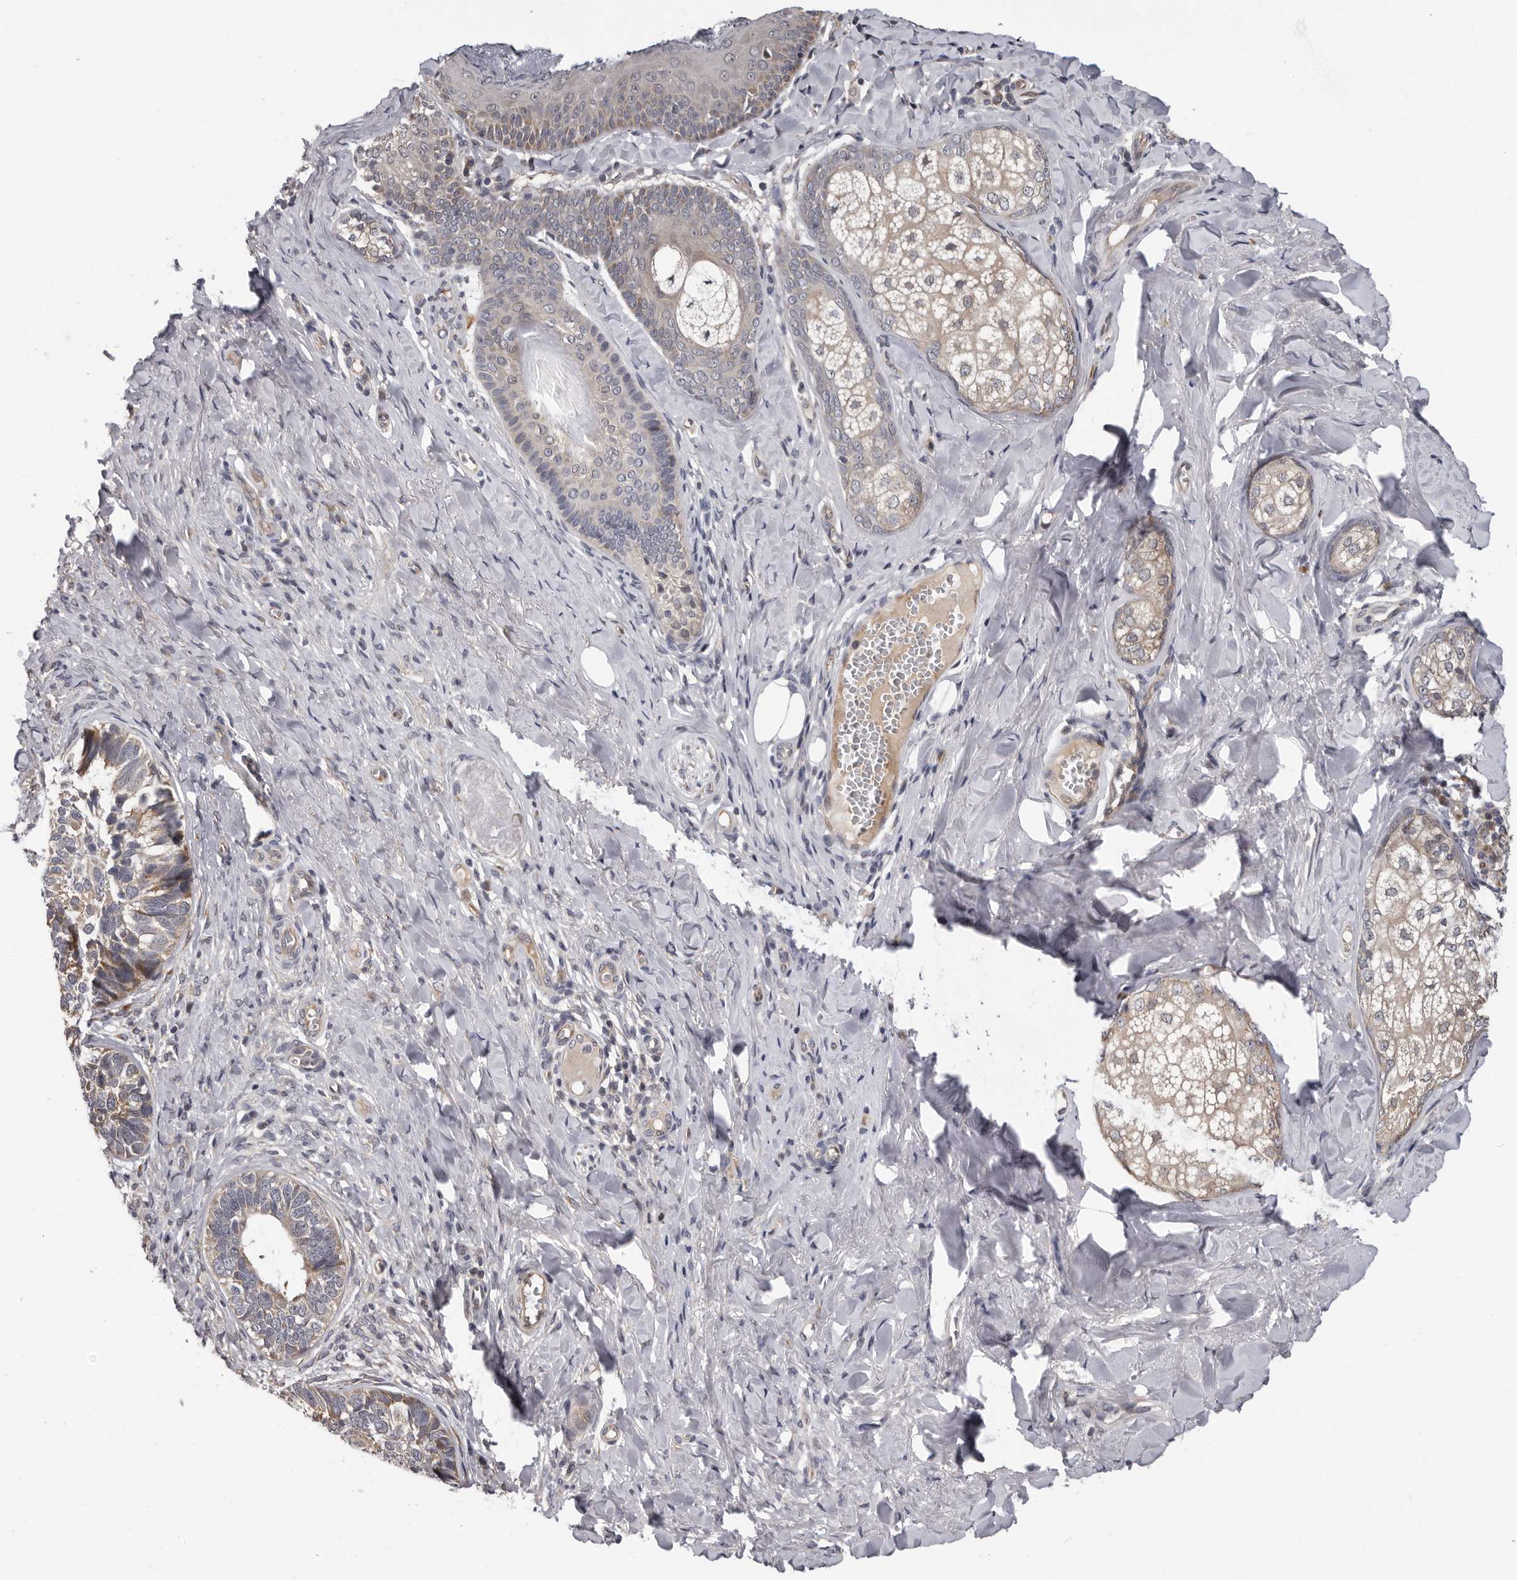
{"staining": {"intensity": "weak", "quantity": "25%-75%", "location": "cytoplasmic/membranous"}, "tissue": "skin cancer", "cell_type": "Tumor cells", "image_type": "cancer", "snomed": [{"axis": "morphology", "description": "Basal cell carcinoma"}, {"axis": "topography", "description": "Skin"}], "caption": "A micrograph of skin cancer stained for a protein displays weak cytoplasmic/membranous brown staining in tumor cells. The protein of interest is shown in brown color, while the nuclei are stained blue.", "gene": "MED8", "patient": {"sex": "male", "age": 62}}